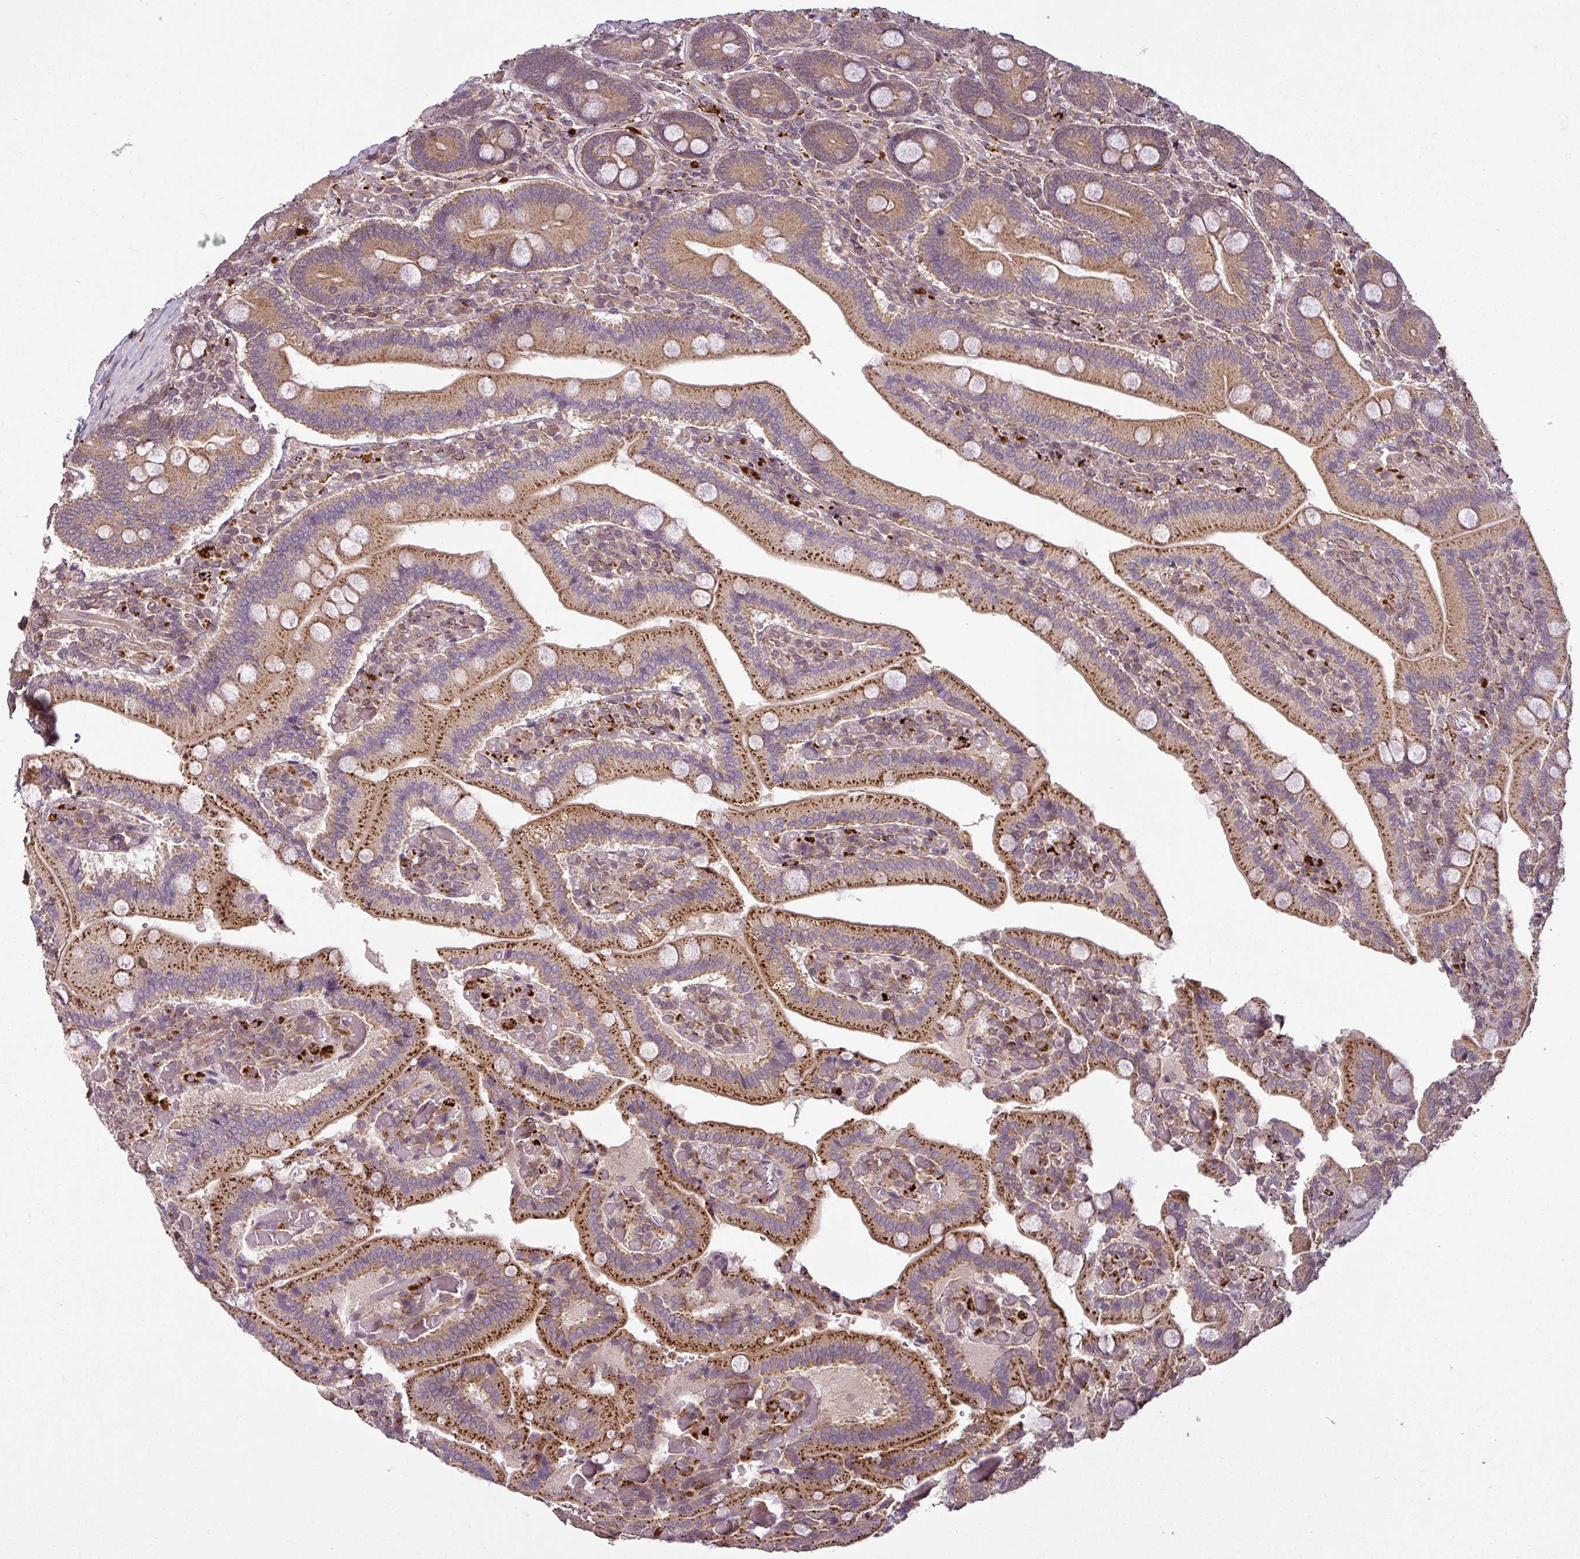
{"staining": {"intensity": "strong", "quantity": ">75%", "location": "cytoplasmic/membranous"}, "tissue": "duodenum", "cell_type": "Glandular cells", "image_type": "normal", "snomed": [{"axis": "morphology", "description": "Normal tissue, NOS"}, {"axis": "topography", "description": "Duodenum"}], "caption": "About >75% of glandular cells in unremarkable human duodenum exhibit strong cytoplasmic/membranous protein staining as visualized by brown immunohistochemical staining.", "gene": "DIMT1", "patient": {"sex": "female", "age": 62}}